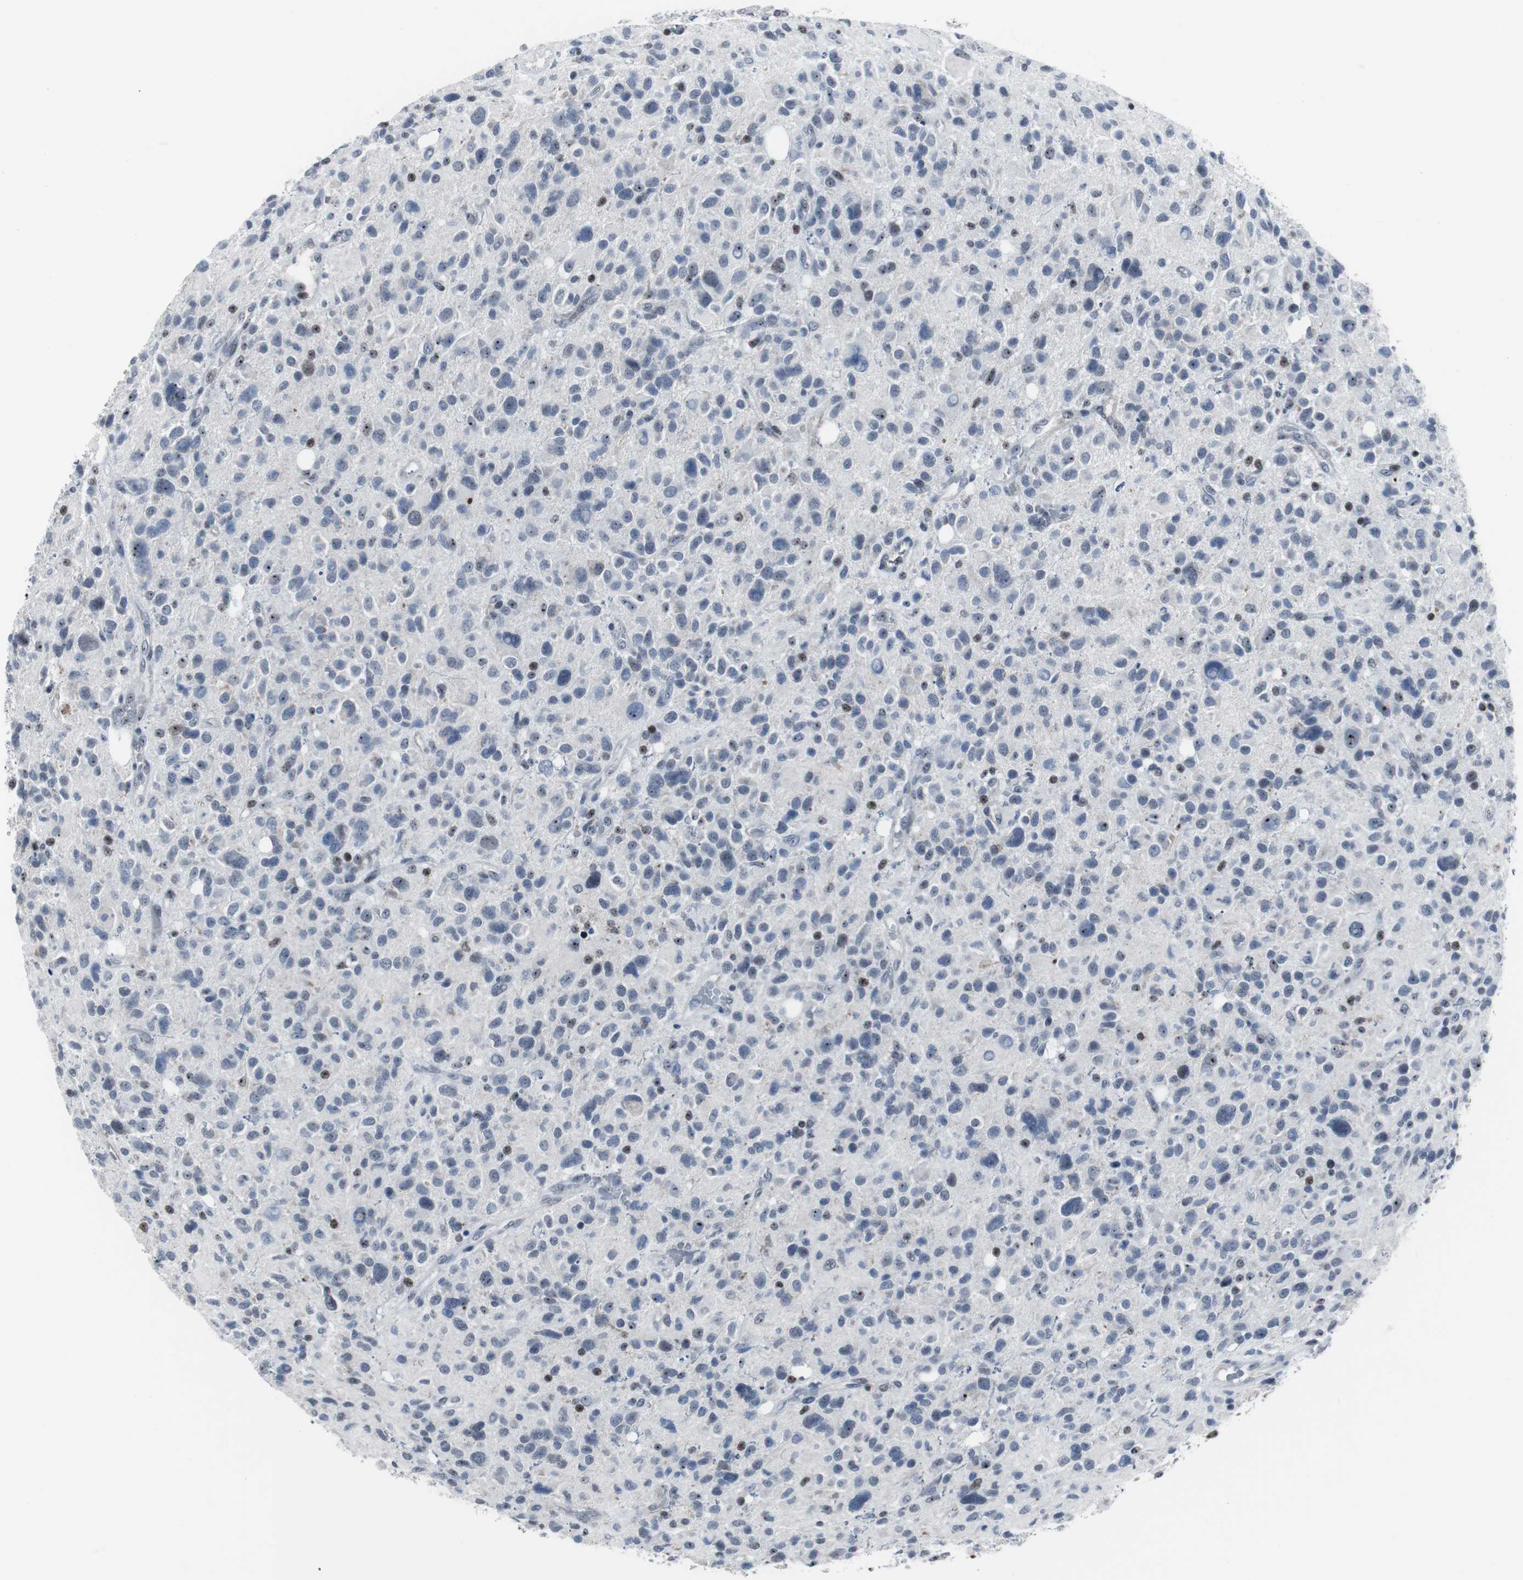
{"staining": {"intensity": "moderate", "quantity": "<25%", "location": "nuclear"}, "tissue": "glioma", "cell_type": "Tumor cells", "image_type": "cancer", "snomed": [{"axis": "morphology", "description": "Glioma, malignant, High grade"}, {"axis": "topography", "description": "Brain"}], "caption": "A brown stain highlights moderate nuclear positivity of a protein in human glioma tumor cells. The staining was performed using DAB (3,3'-diaminobenzidine), with brown indicating positive protein expression. Nuclei are stained blue with hematoxylin.", "gene": "DOK1", "patient": {"sex": "male", "age": 48}}